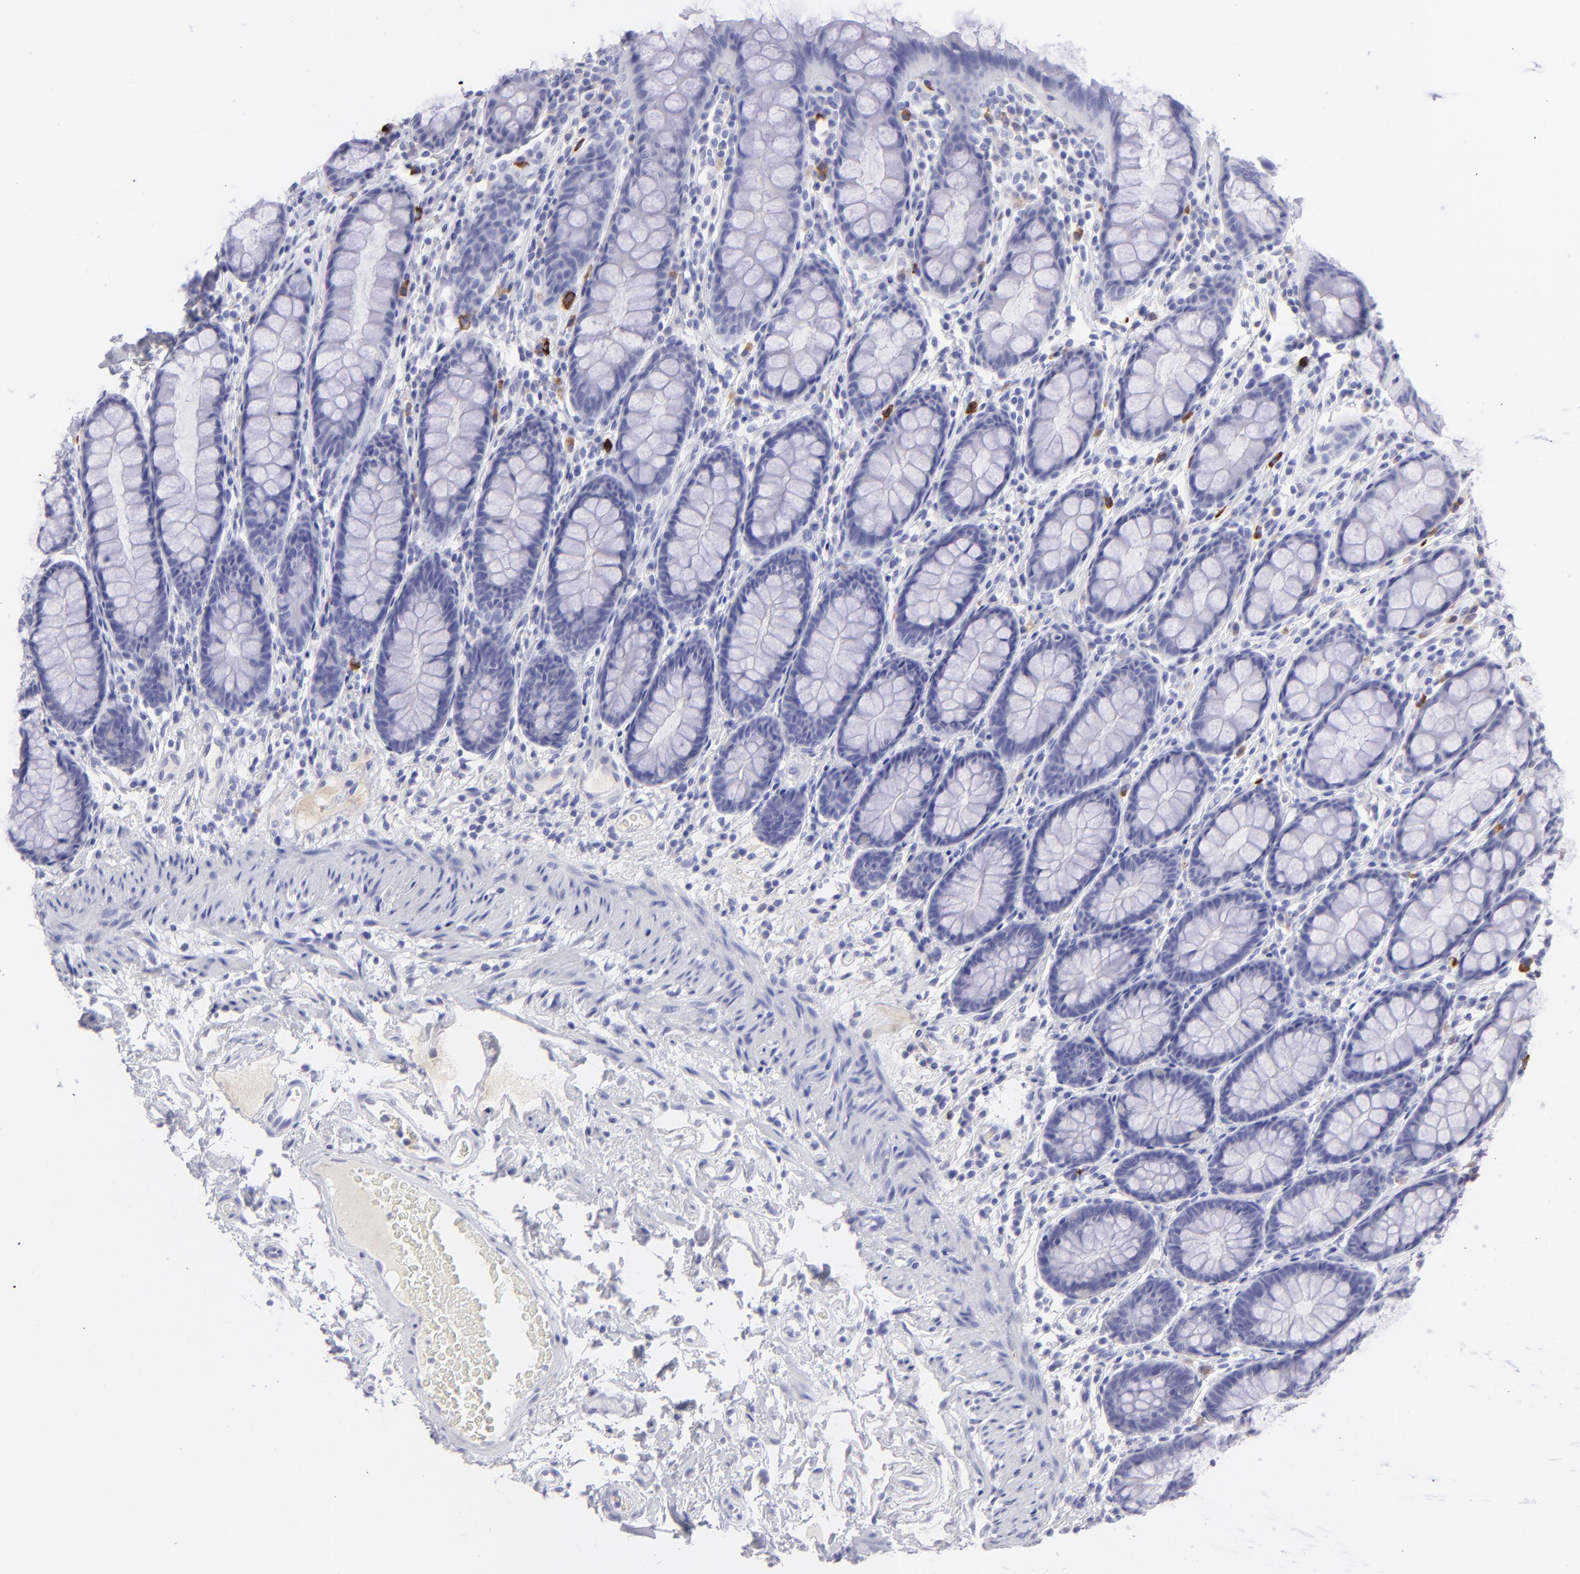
{"staining": {"intensity": "negative", "quantity": "none", "location": "none"}, "tissue": "rectum", "cell_type": "Glandular cells", "image_type": "normal", "snomed": [{"axis": "morphology", "description": "Normal tissue, NOS"}, {"axis": "topography", "description": "Rectum"}], "caption": "The immunohistochemistry image has no significant positivity in glandular cells of rectum.", "gene": "SLC1A2", "patient": {"sex": "male", "age": 92}}